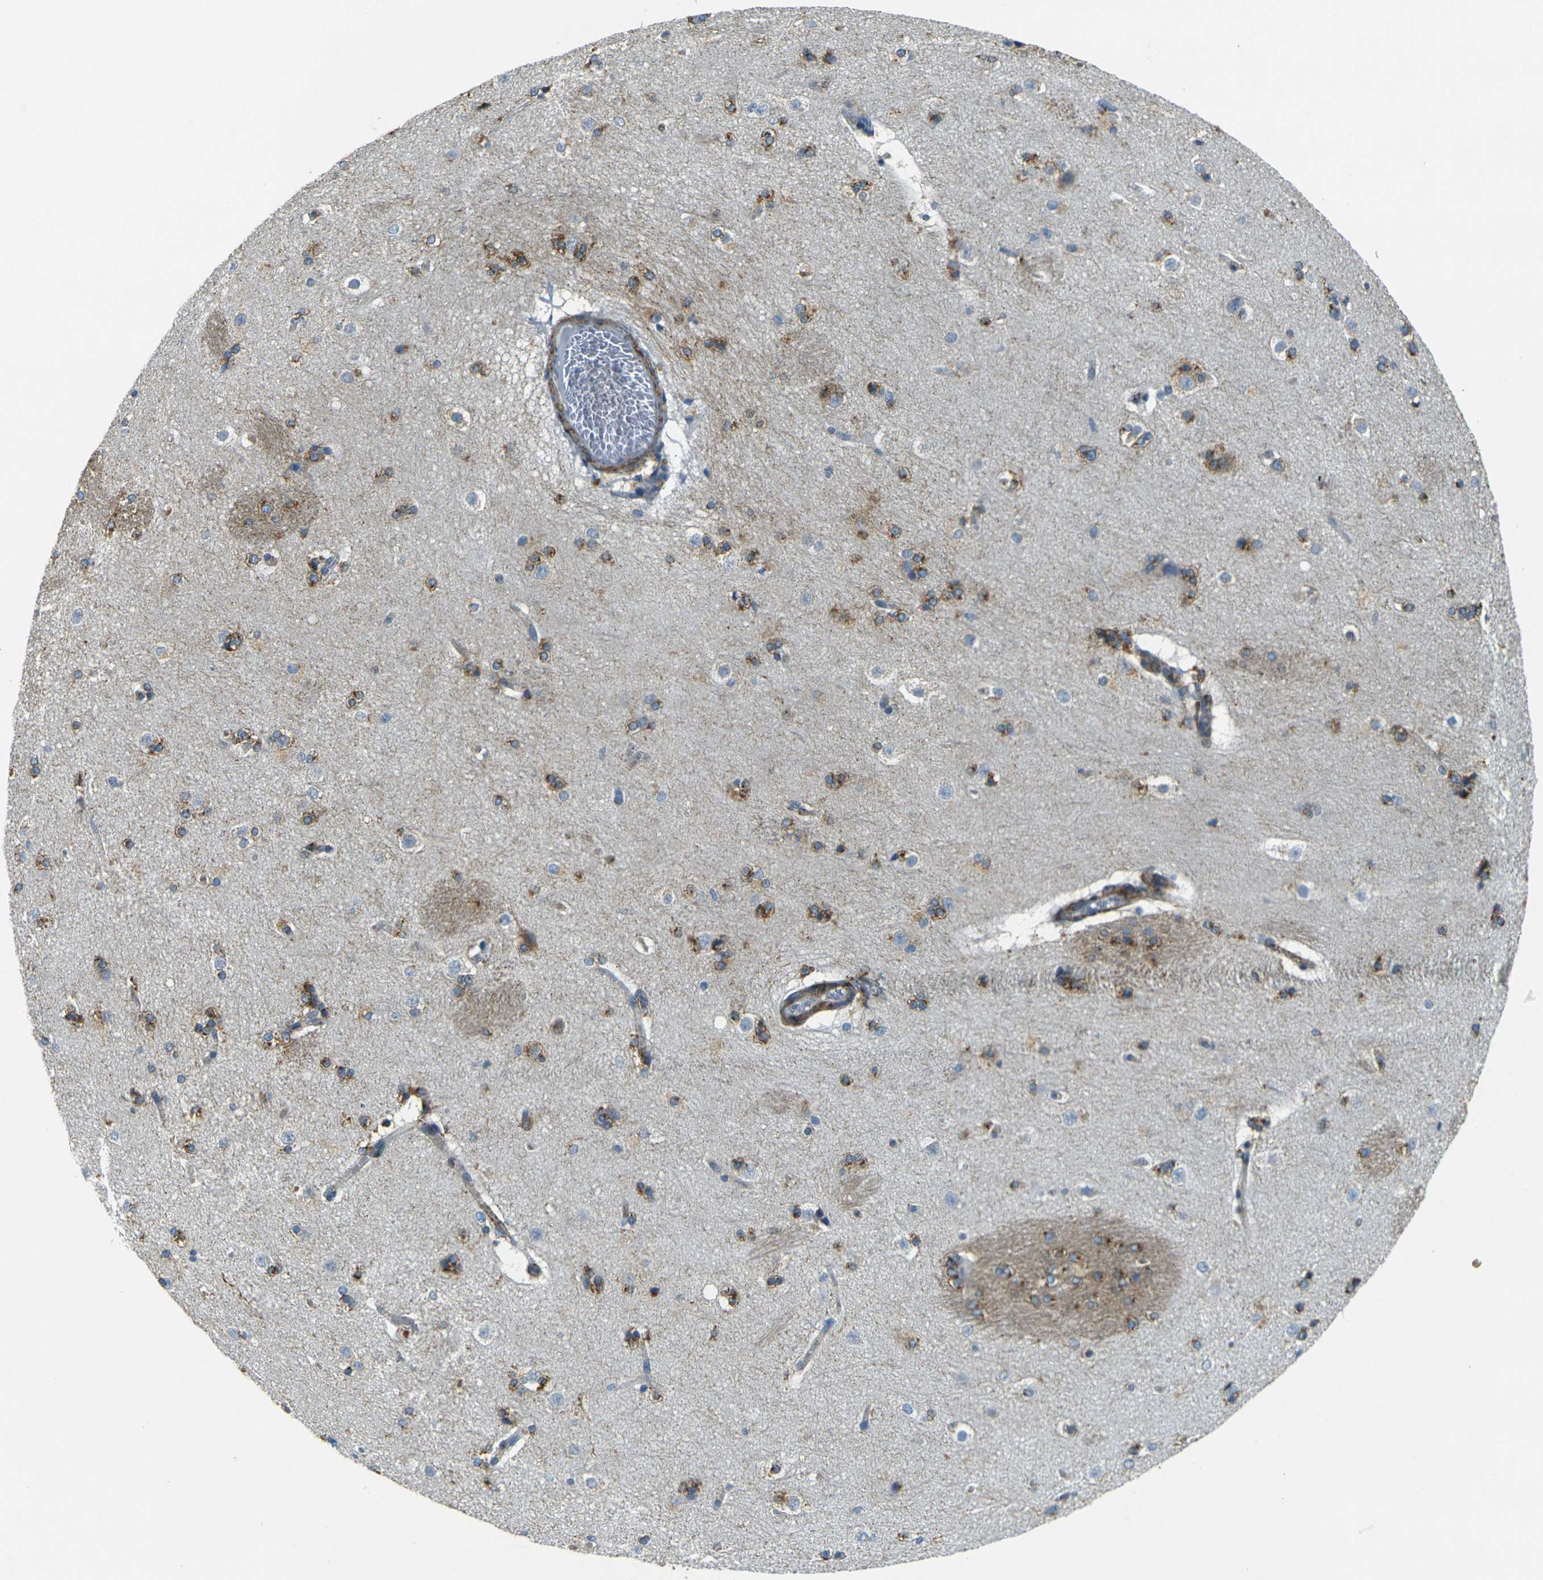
{"staining": {"intensity": "moderate", "quantity": "25%-75%", "location": "cytoplasmic/membranous"}, "tissue": "caudate", "cell_type": "Glial cells", "image_type": "normal", "snomed": [{"axis": "morphology", "description": "Normal tissue, NOS"}, {"axis": "topography", "description": "Lateral ventricle wall"}], "caption": "This photomicrograph exhibits immunohistochemistry staining of normal human caudate, with medium moderate cytoplasmic/membranous staining in approximately 25%-75% of glial cells.", "gene": "SORT1", "patient": {"sex": "female", "age": 19}}